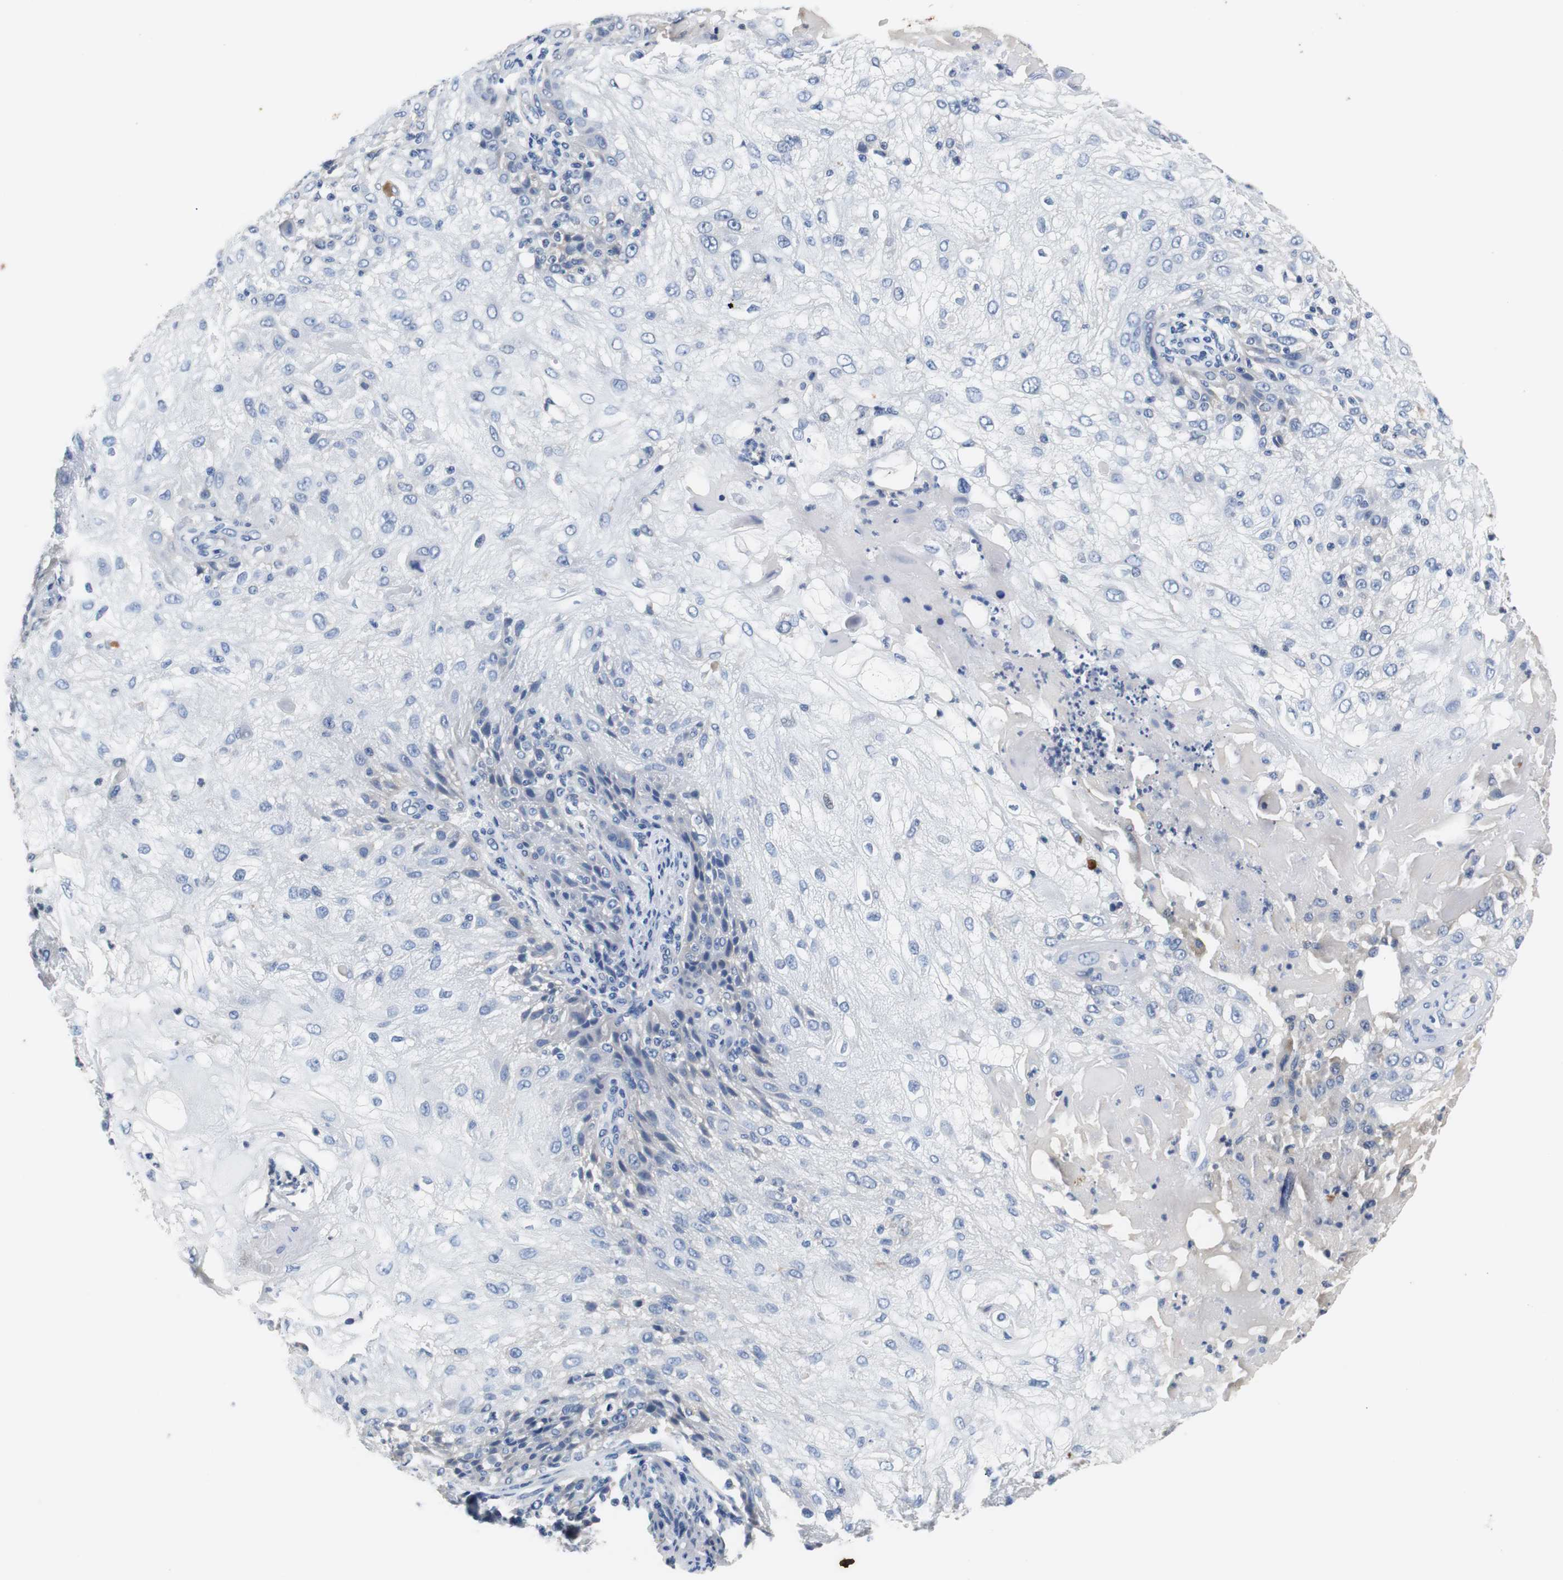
{"staining": {"intensity": "negative", "quantity": "none", "location": "none"}, "tissue": "skin cancer", "cell_type": "Tumor cells", "image_type": "cancer", "snomed": [{"axis": "morphology", "description": "Normal tissue, NOS"}, {"axis": "morphology", "description": "Squamous cell carcinoma, NOS"}, {"axis": "topography", "description": "Skin"}], "caption": "The immunohistochemistry (IHC) micrograph has no significant expression in tumor cells of skin cancer (squamous cell carcinoma) tissue.", "gene": "PCK1", "patient": {"sex": "female", "age": 83}}